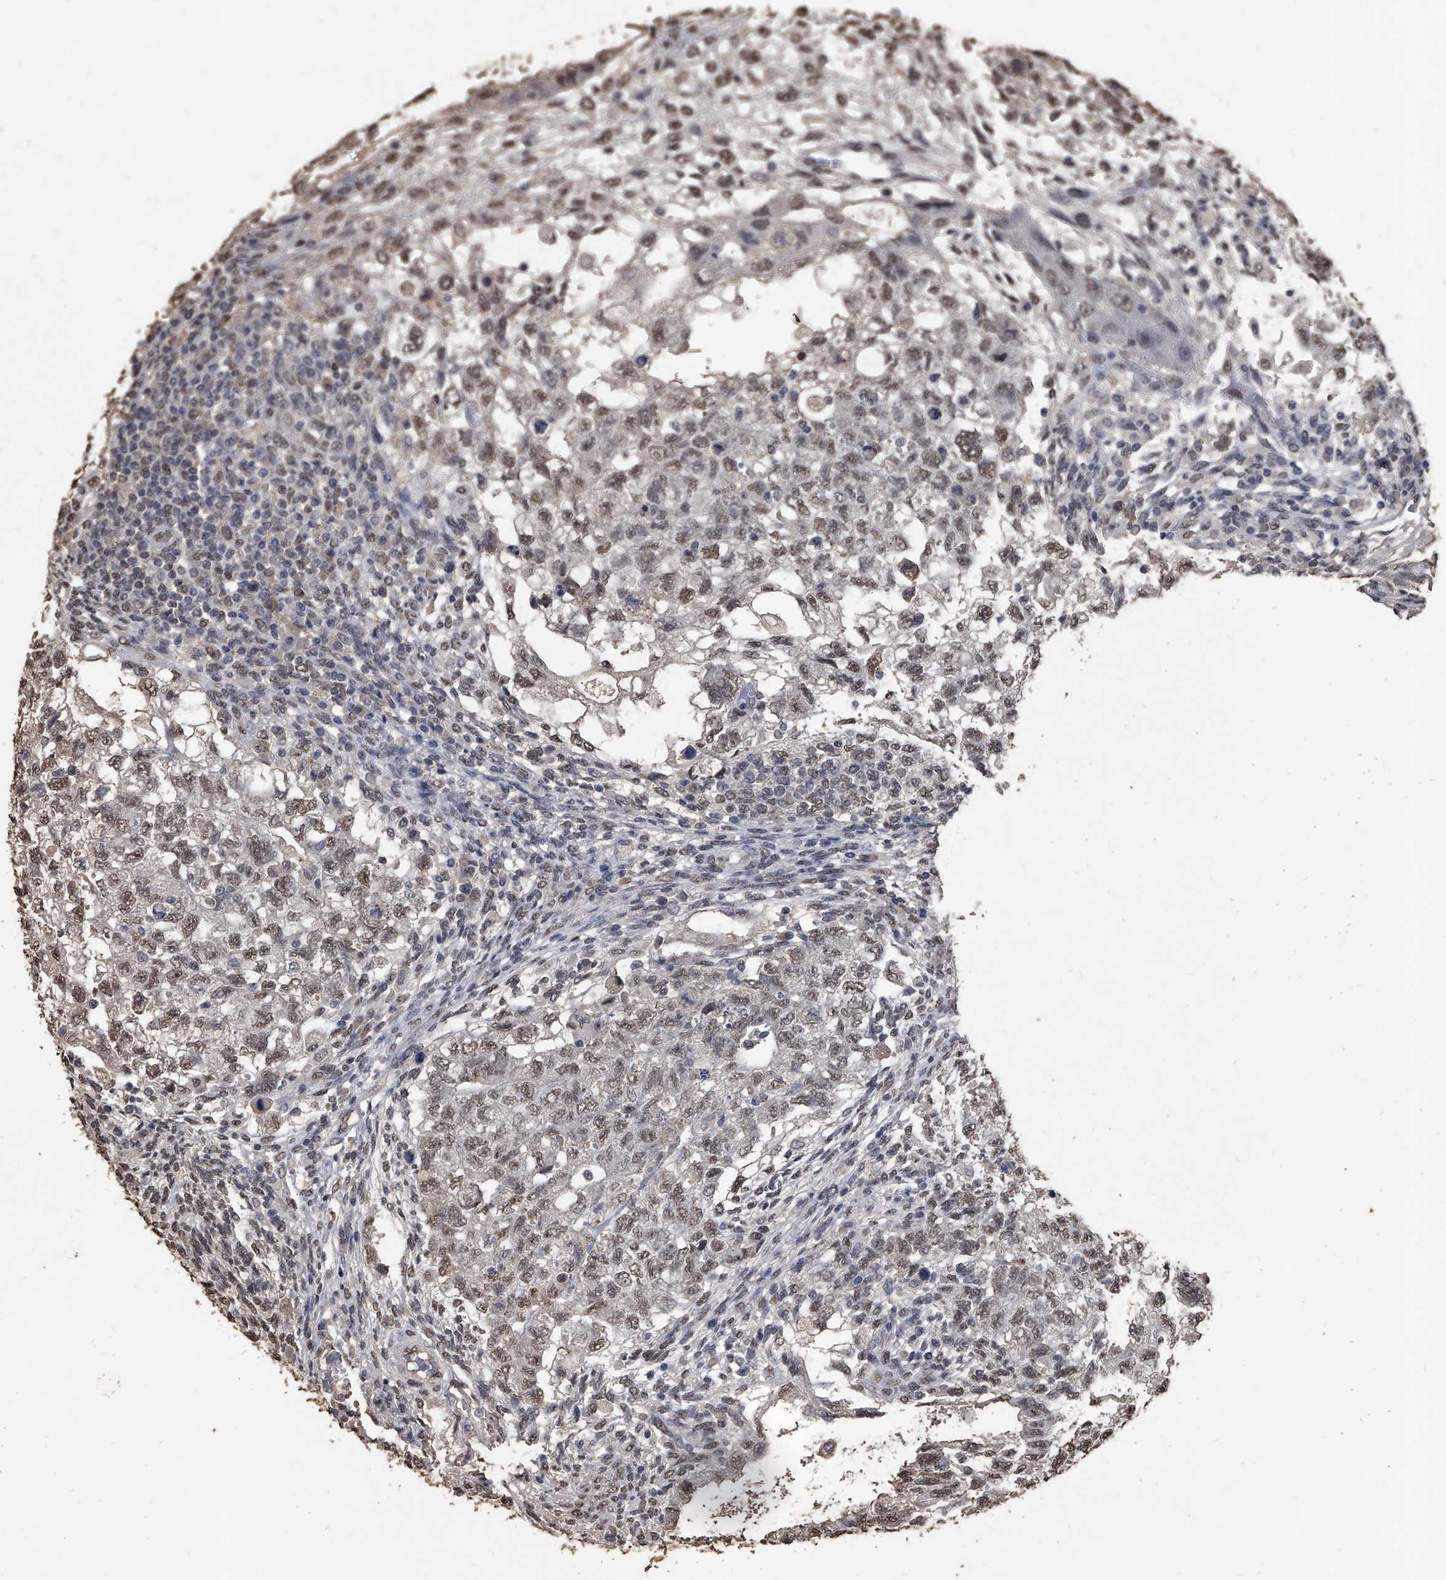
{"staining": {"intensity": "moderate", "quantity": ">75%", "location": "nuclear"}, "tissue": "testis cancer", "cell_type": "Tumor cells", "image_type": "cancer", "snomed": [{"axis": "morphology", "description": "Normal tissue, NOS"}, {"axis": "morphology", "description": "Carcinoma, Embryonal, NOS"}, {"axis": "topography", "description": "Testis"}], "caption": "Testis cancer stained for a protein shows moderate nuclear positivity in tumor cells.", "gene": "MATR3", "patient": {"sex": "male", "age": 36}}